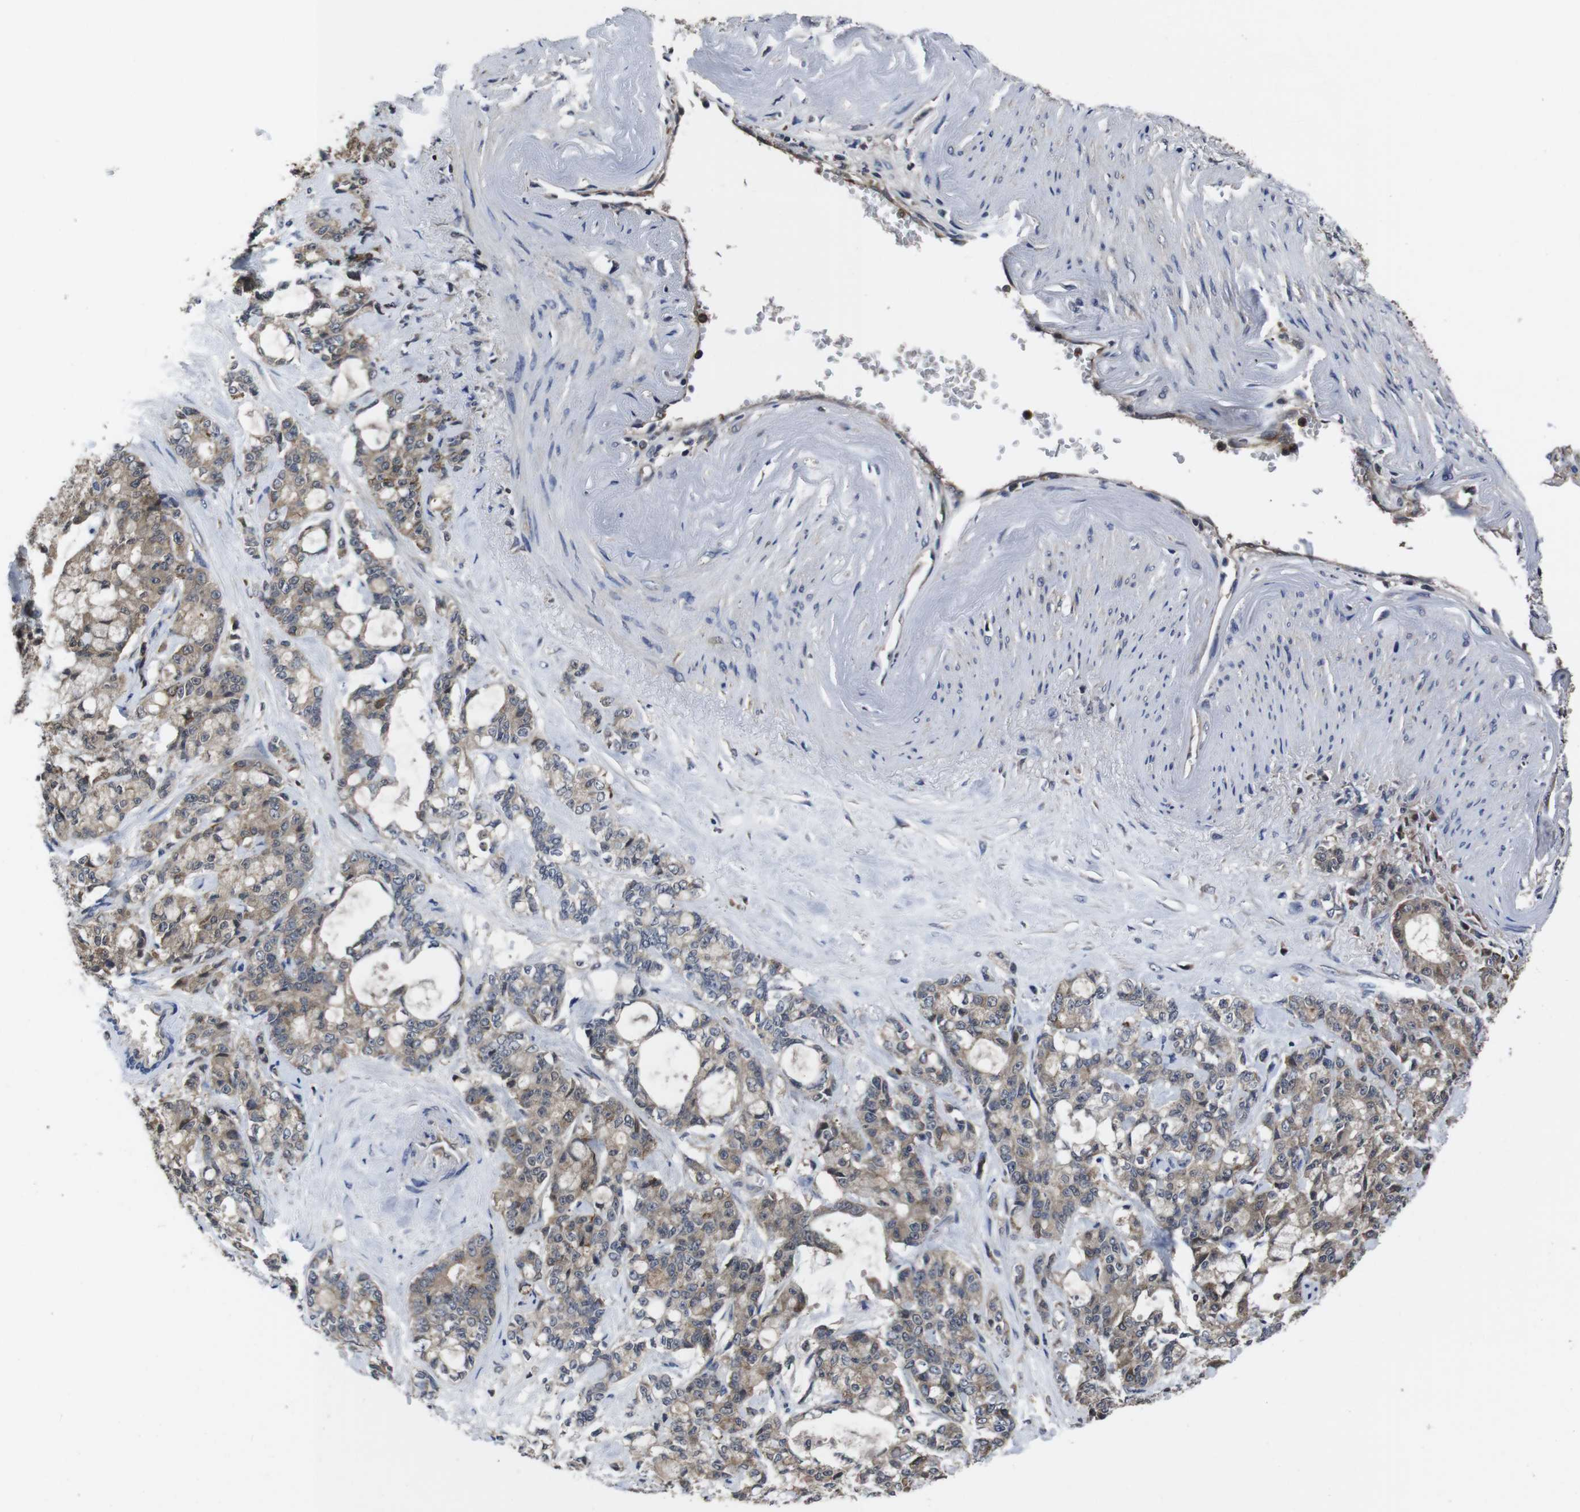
{"staining": {"intensity": "moderate", "quantity": "25%-75%", "location": "cytoplasmic/membranous"}, "tissue": "pancreatic cancer", "cell_type": "Tumor cells", "image_type": "cancer", "snomed": [{"axis": "morphology", "description": "Adenocarcinoma, NOS"}, {"axis": "topography", "description": "Pancreas"}], "caption": "Moderate cytoplasmic/membranous positivity for a protein is identified in approximately 25%-75% of tumor cells of pancreatic adenocarcinoma using IHC.", "gene": "CXCL11", "patient": {"sex": "female", "age": 73}}